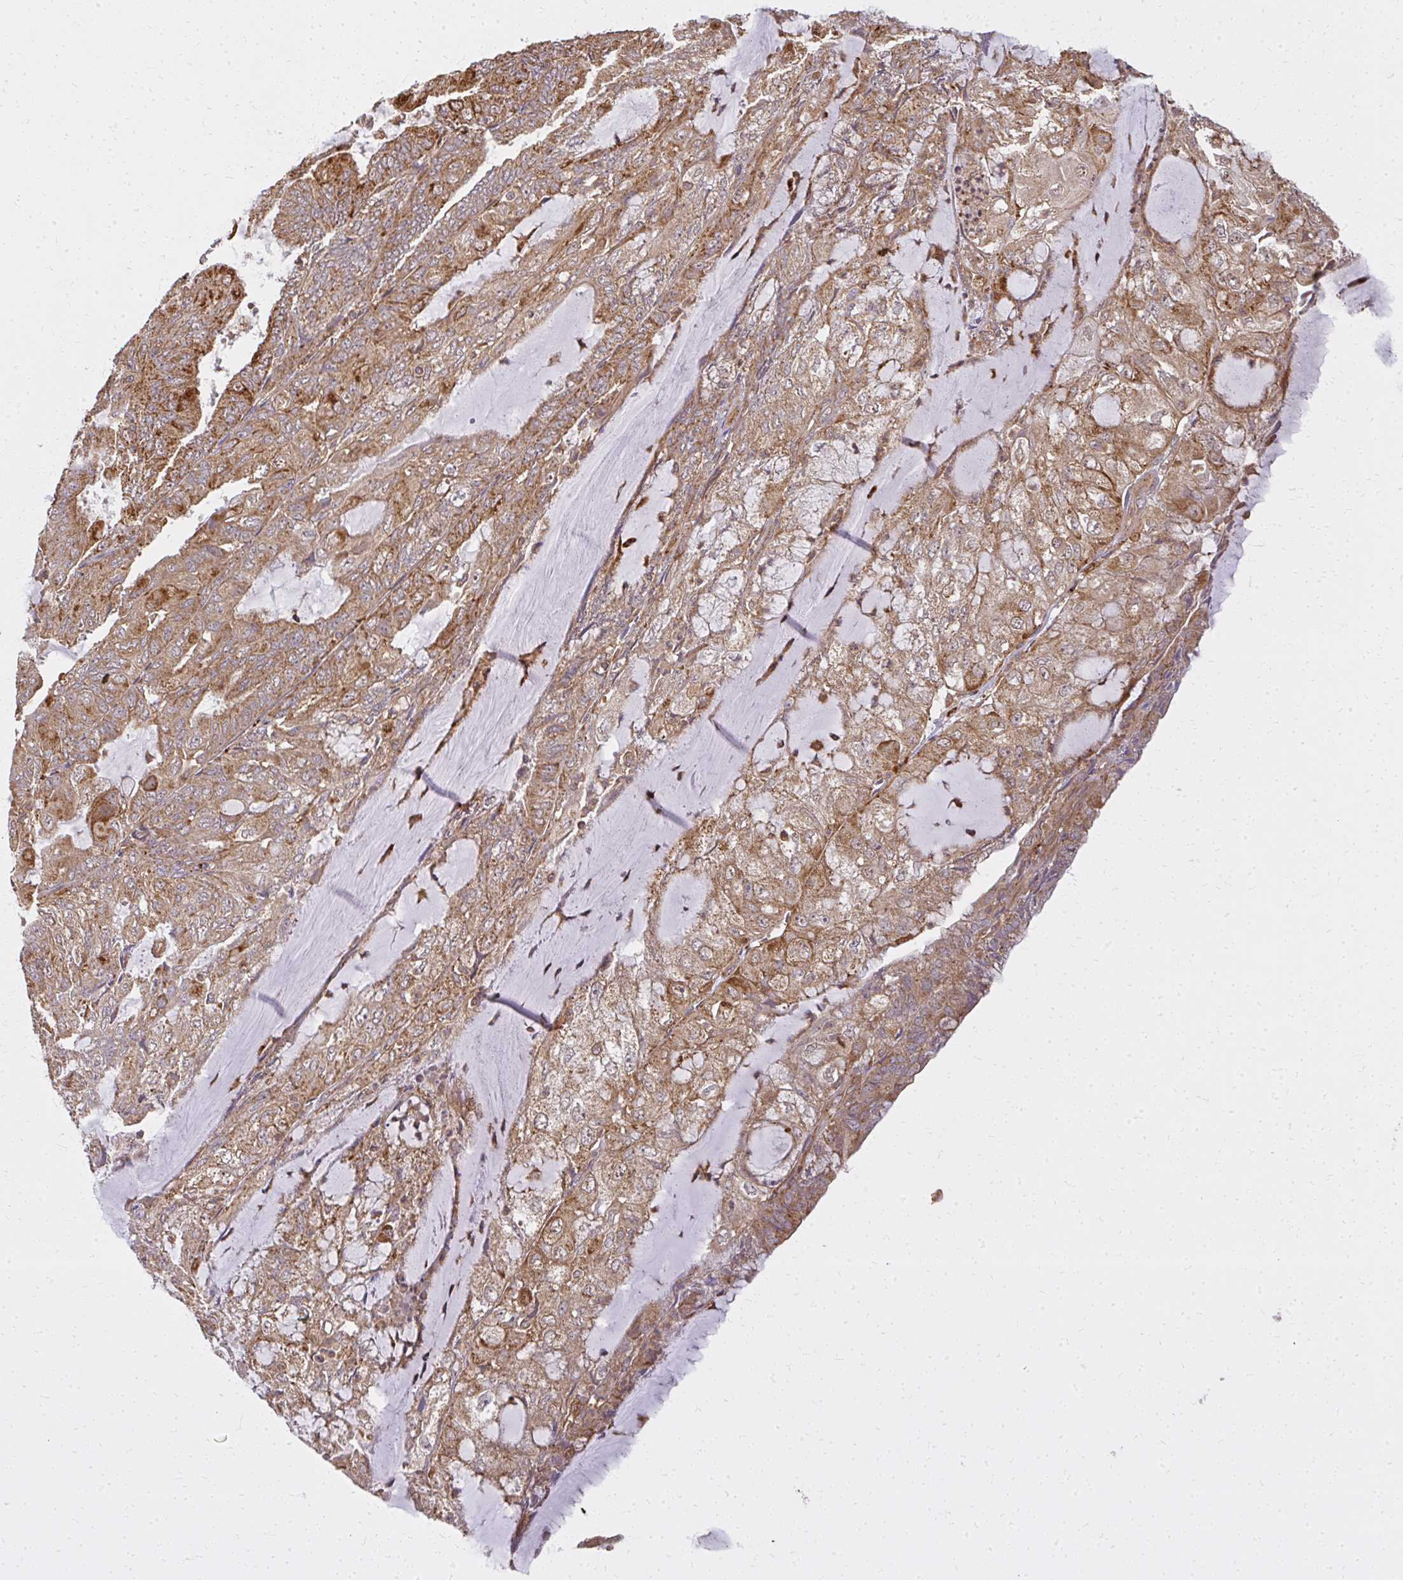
{"staining": {"intensity": "moderate", "quantity": ">75%", "location": "cytoplasmic/membranous"}, "tissue": "endometrial cancer", "cell_type": "Tumor cells", "image_type": "cancer", "snomed": [{"axis": "morphology", "description": "Adenocarcinoma, NOS"}, {"axis": "topography", "description": "Endometrium"}], "caption": "Endometrial adenocarcinoma stained for a protein demonstrates moderate cytoplasmic/membranous positivity in tumor cells.", "gene": "GNS", "patient": {"sex": "female", "age": 81}}